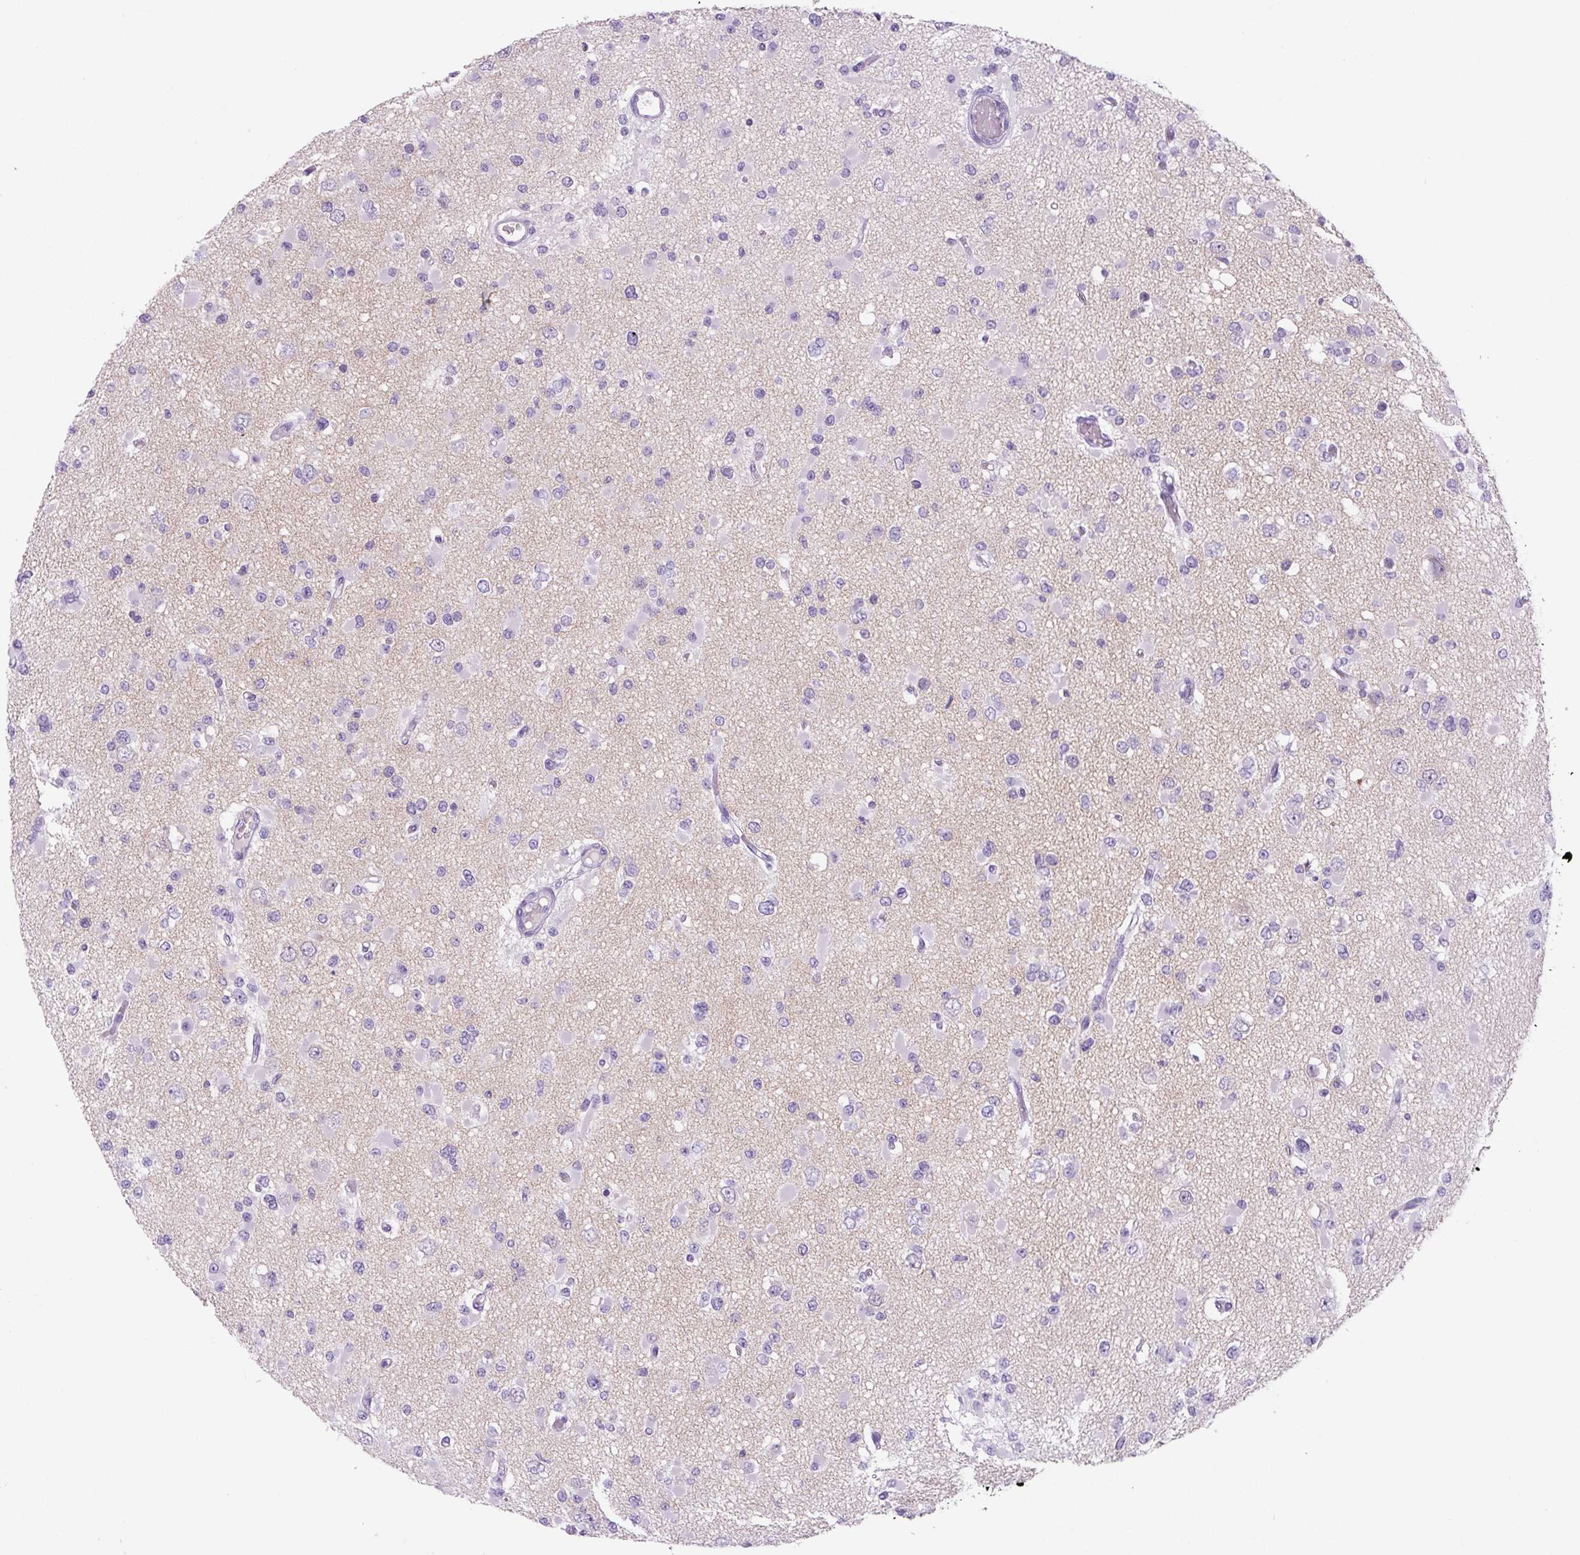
{"staining": {"intensity": "negative", "quantity": "none", "location": "none"}, "tissue": "glioma", "cell_type": "Tumor cells", "image_type": "cancer", "snomed": [{"axis": "morphology", "description": "Glioma, malignant, Low grade"}, {"axis": "topography", "description": "Brain"}], "caption": "An immunohistochemistry micrograph of glioma is shown. There is no staining in tumor cells of glioma.", "gene": "PRRT1", "patient": {"sex": "female", "age": 22}}